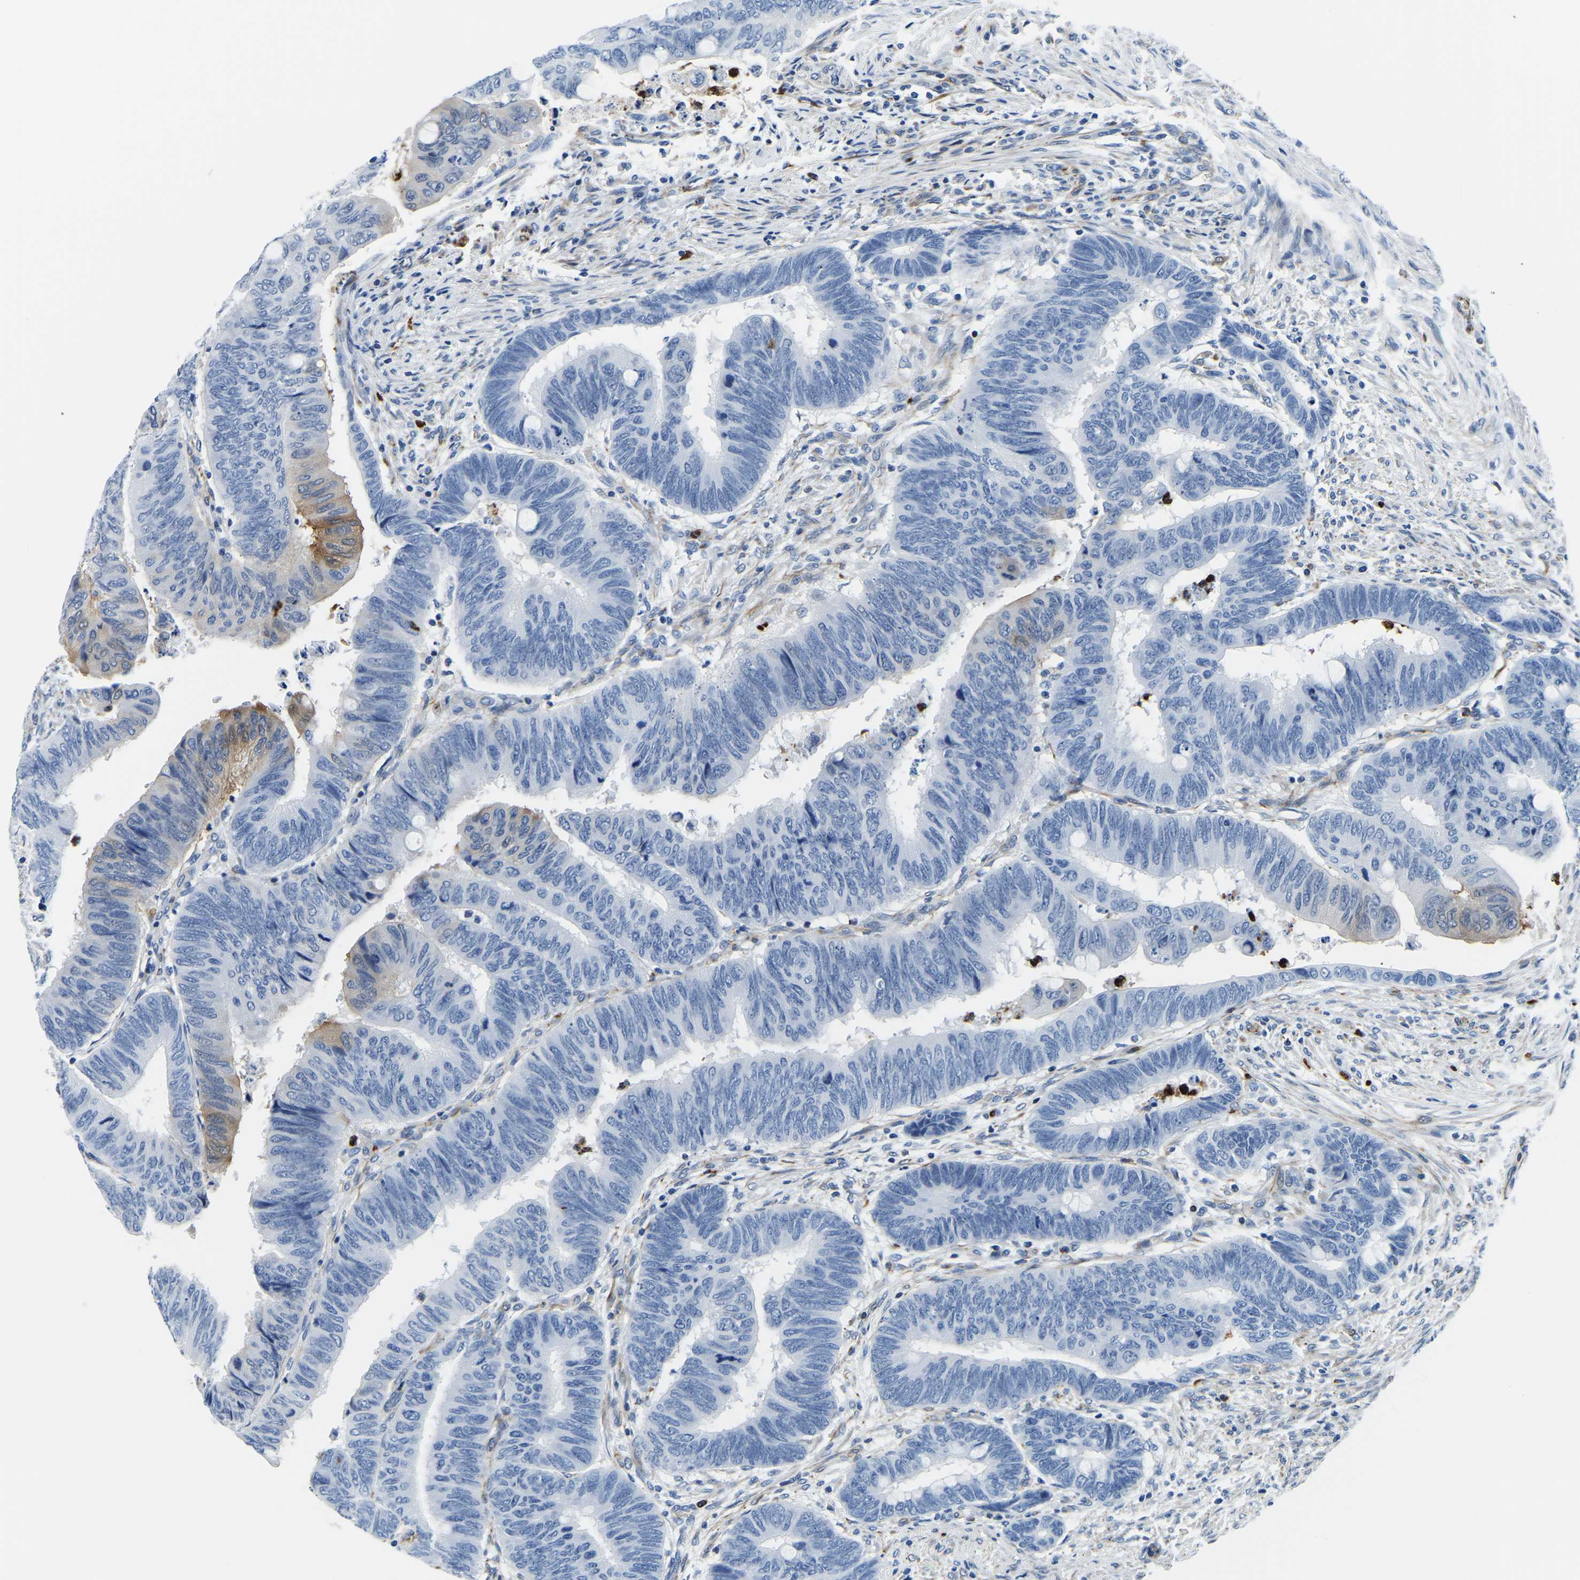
{"staining": {"intensity": "moderate", "quantity": "<25%", "location": "cytoplasmic/membranous"}, "tissue": "colorectal cancer", "cell_type": "Tumor cells", "image_type": "cancer", "snomed": [{"axis": "morphology", "description": "Normal tissue, NOS"}, {"axis": "morphology", "description": "Adenocarcinoma, NOS"}, {"axis": "topography", "description": "Rectum"}, {"axis": "topography", "description": "Peripheral nerve tissue"}], "caption": "Immunohistochemistry (IHC) of colorectal cancer (adenocarcinoma) displays low levels of moderate cytoplasmic/membranous staining in approximately <25% of tumor cells. Using DAB (brown) and hematoxylin (blue) stains, captured at high magnification using brightfield microscopy.", "gene": "MS4A3", "patient": {"sex": "male", "age": 92}}